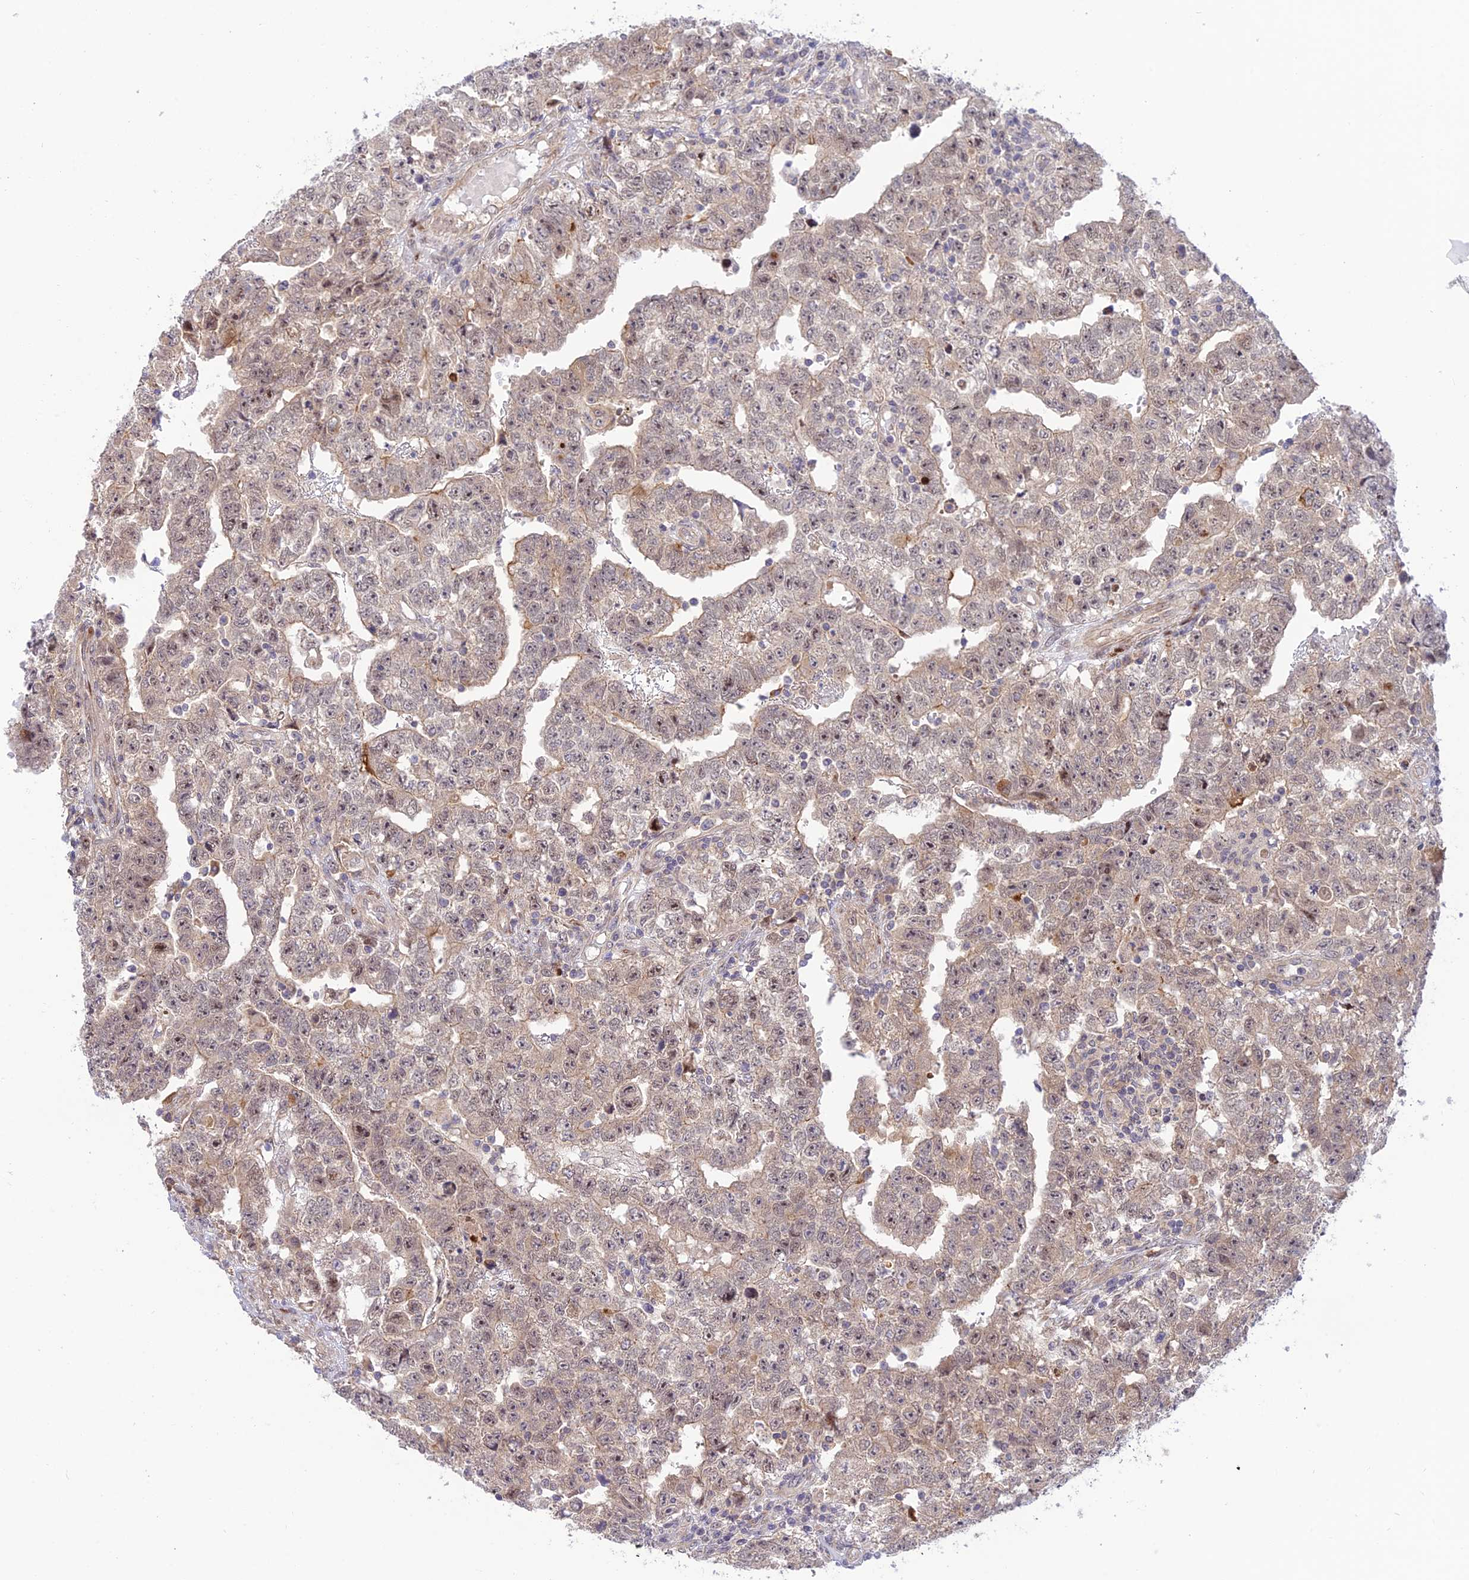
{"staining": {"intensity": "weak", "quantity": "<25%", "location": "nuclear"}, "tissue": "testis cancer", "cell_type": "Tumor cells", "image_type": "cancer", "snomed": [{"axis": "morphology", "description": "Carcinoma, Embryonal, NOS"}, {"axis": "topography", "description": "Testis"}], "caption": "Embryonal carcinoma (testis) stained for a protein using IHC displays no positivity tumor cells.", "gene": "ZNF584", "patient": {"sex": "male", "age": 25}}